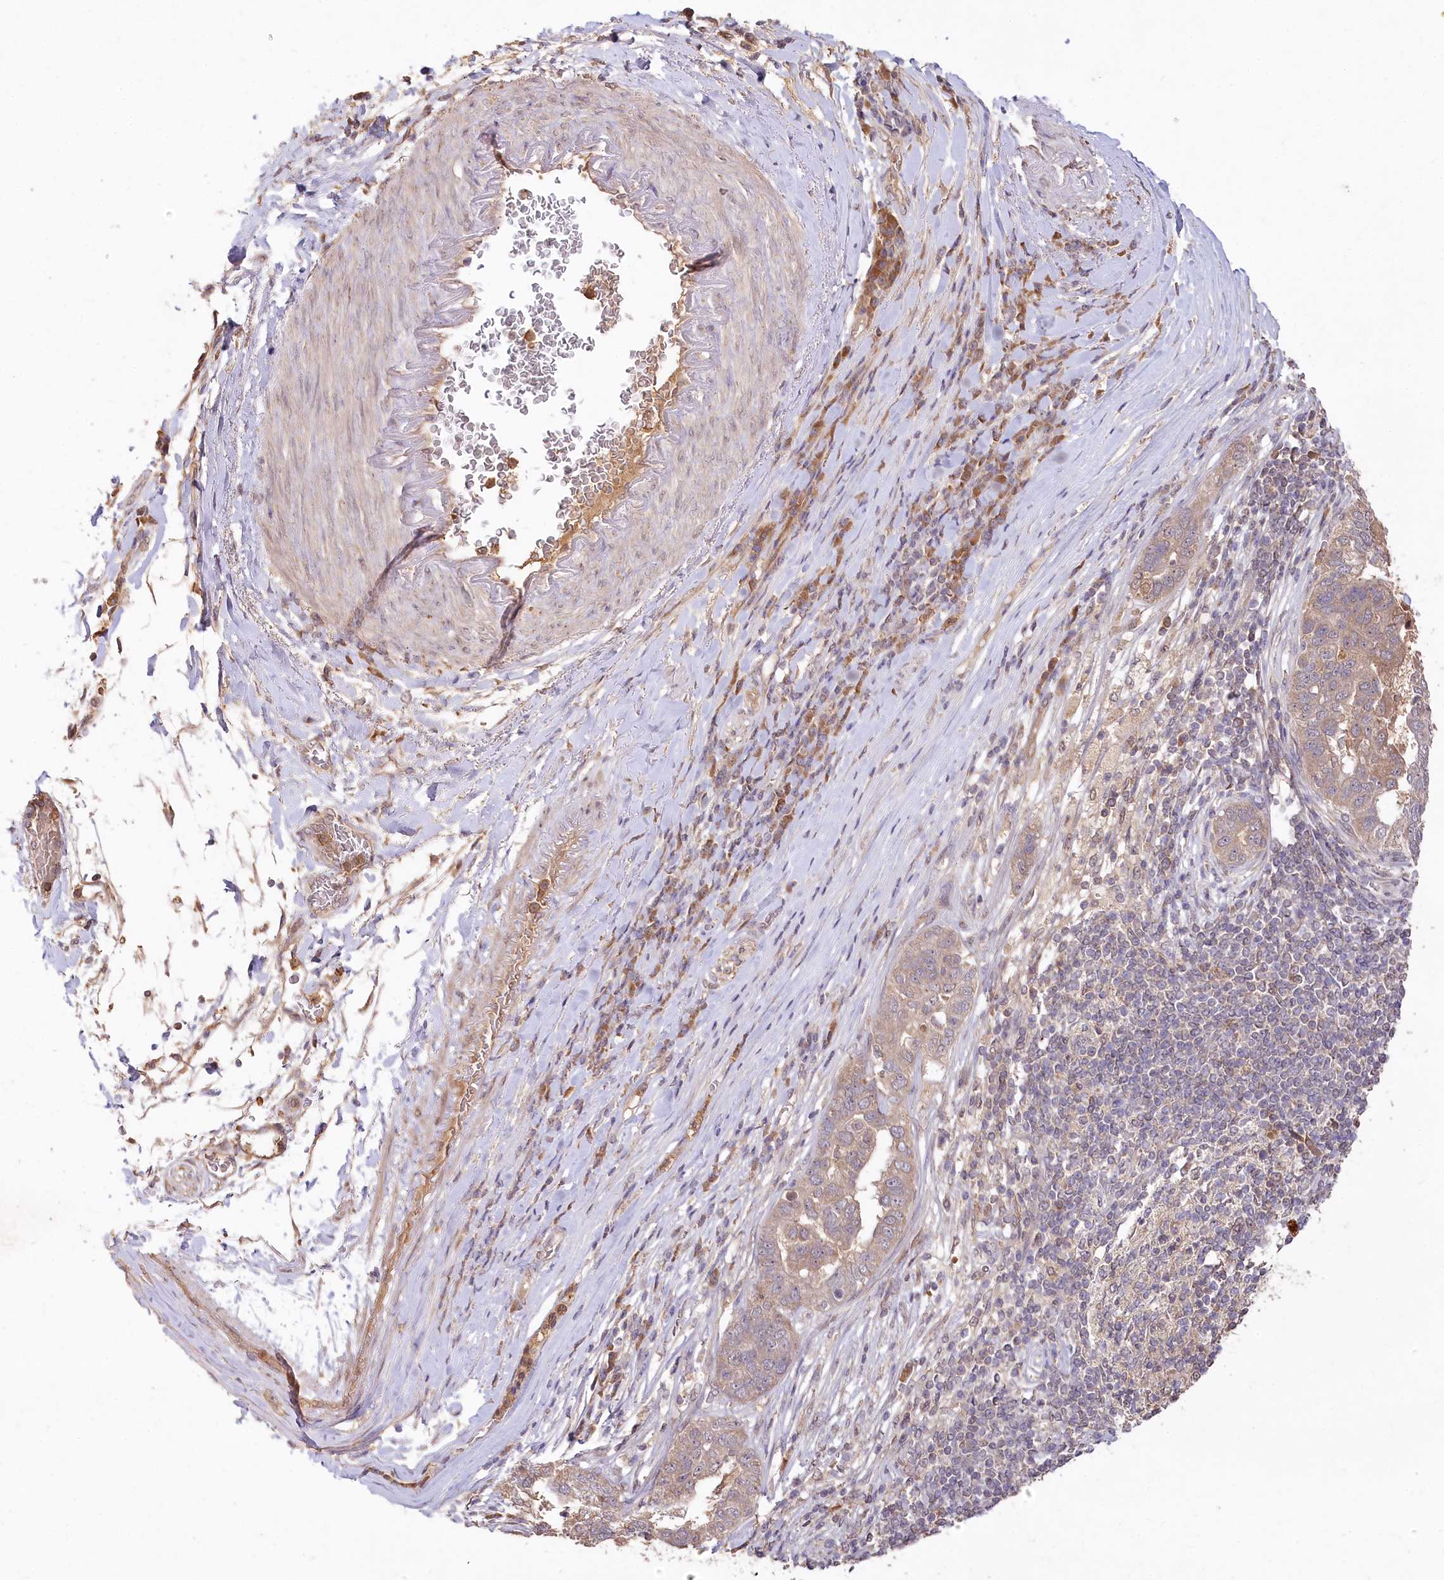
{"staining": {"intensity": "weak", "quantity": "<25%", "location": "cytoplasmic/membranous"}, "tissue": "pancreatic cancer", "cell_type": "Tumor cells", "image_type": "cancer", "snomed": [{"axis": "morphology", "description": "Adenocarcinoma, NOS"}, {"axis": "topography", "description": "Pancreas"}], "caption": "This is an IHC micrograph of pancreatic cancer (adenocarcinoma). There is no expression in tumor cells.", "gene": "IRAK1BP1", "patient": {"sex": "female", "age": 61}}